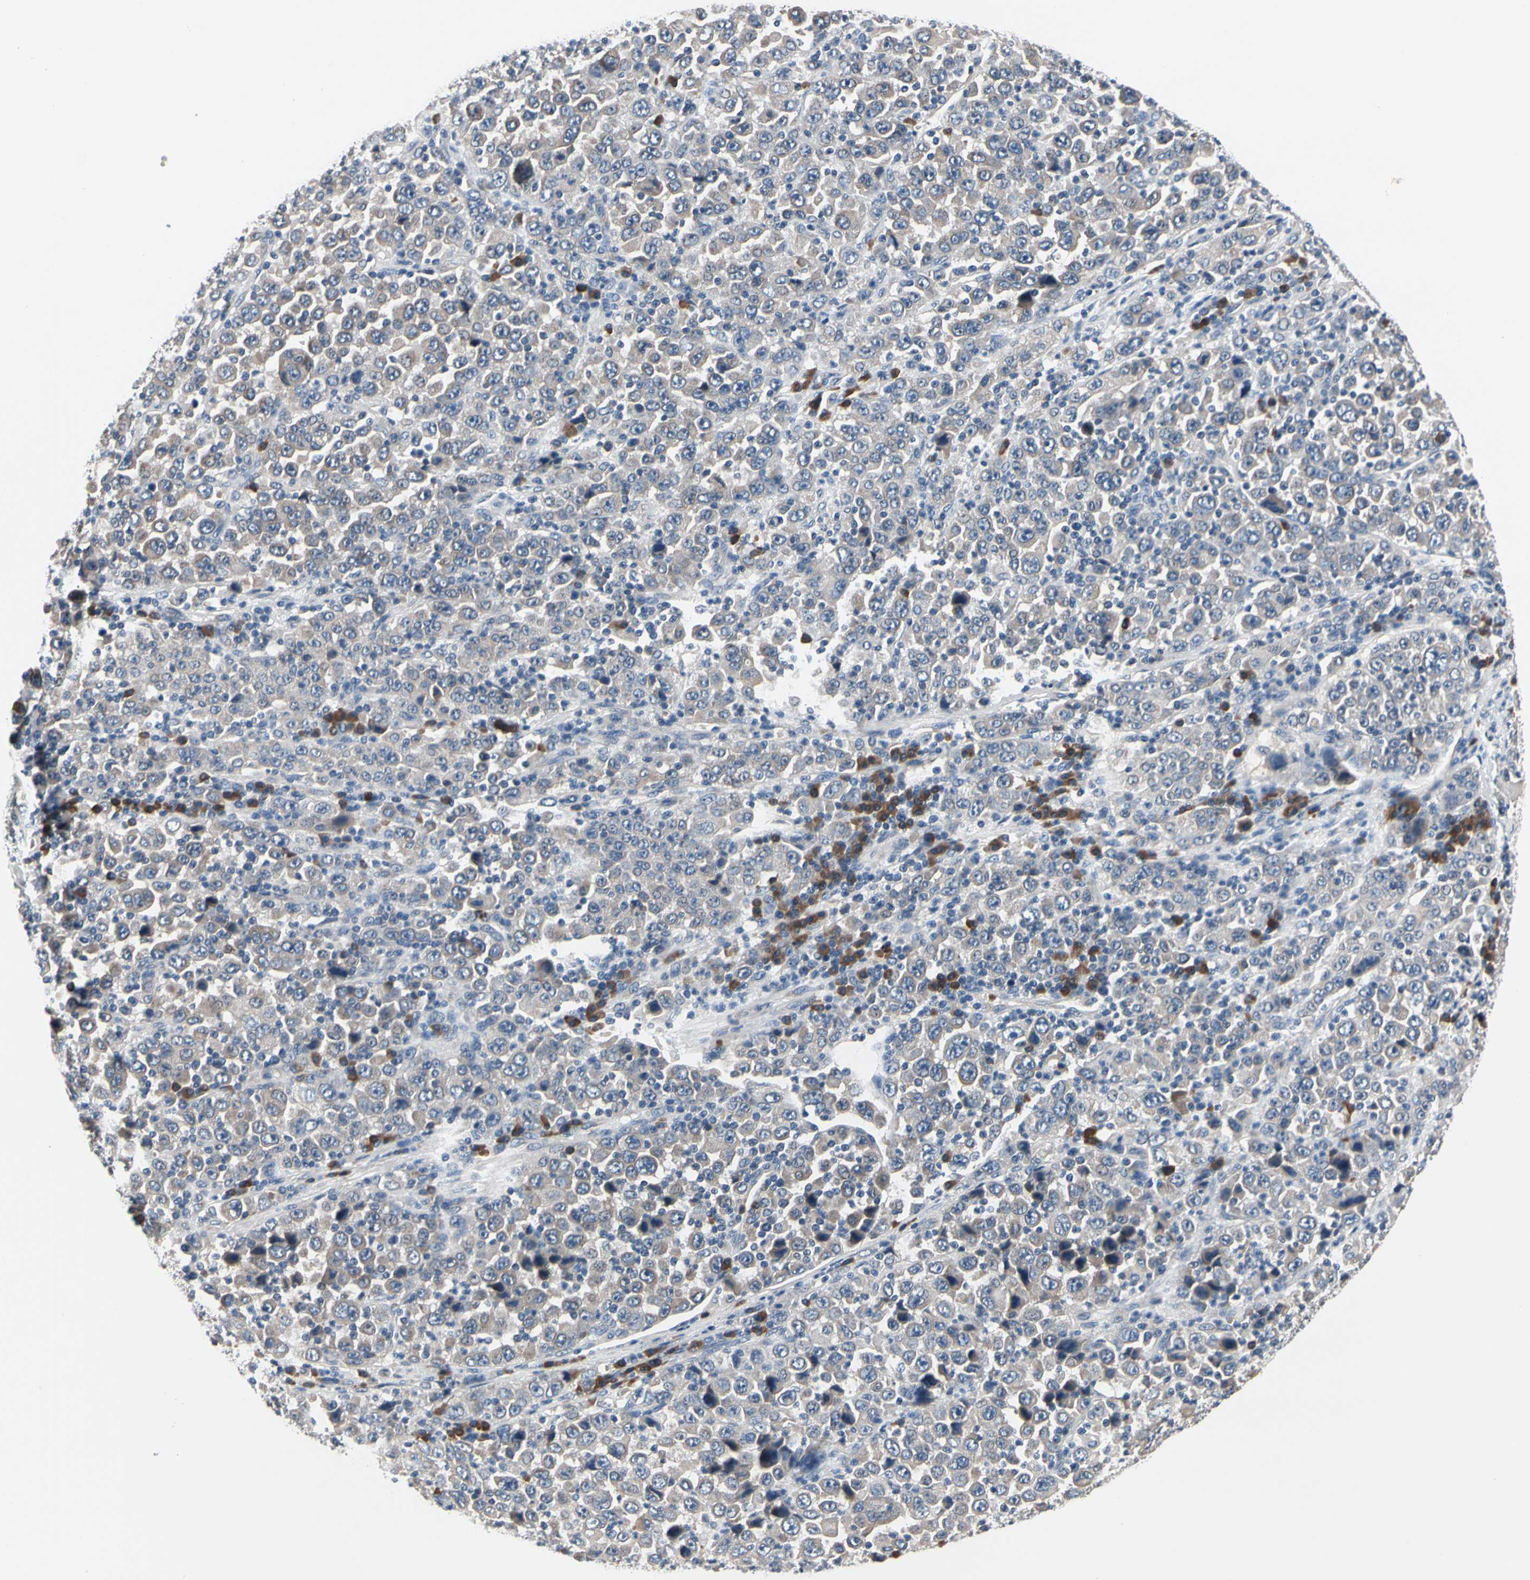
{"staining": {"intensity": "weak", "quantity": "<25%", "location": "cytoplasmic/membranous"}, "tissue": "stomach cancer", "cell_type": "Tumor cells", "image_type": "cancer", "snomed": [{"axis": "morphology", "description": "Normal tissue, NOS"}, {"axis": "morphology", "description": "Adenocarcinoma, NOS"}, {"axis": "topography", "description": "Stomach, upper"}, {"axis": "topography", "description": "Stomach"}], "caption": "DAB immunohistochemical staining of stomach cancer (adenocarcinoma) demonstrates no significant staining in tumor cells.", "gene": "SELENOK", "patient": {"sex": "male", "age": 59}}